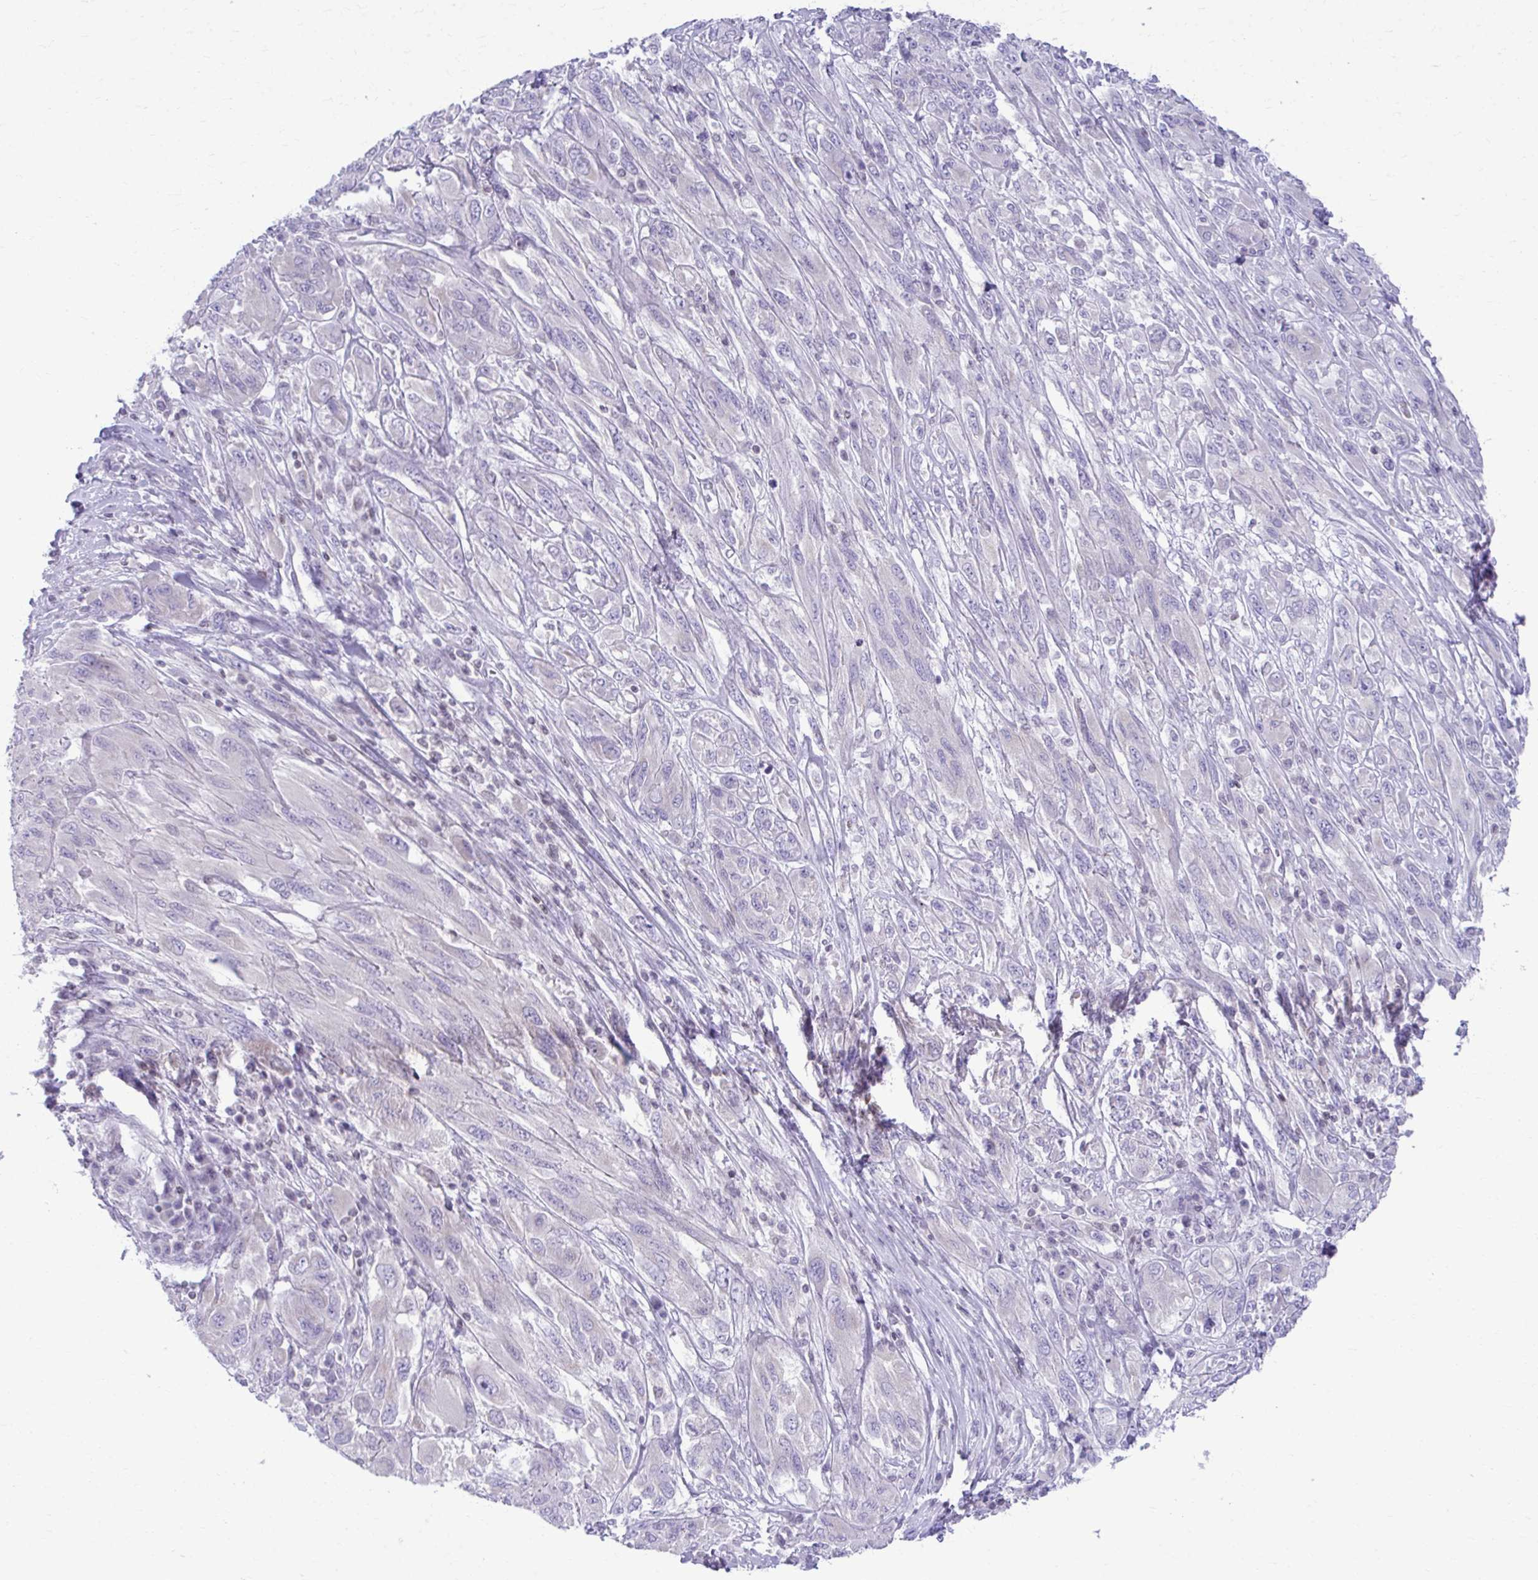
{"staining": {"intensity": "negative", "quantity": "none", "location": "none"}, "tissue": "melanoma", "cell_type": "Tumor cells", "image_type": "cancer", "snomed": [{"axis": "morphology", "description": "Malignant melanoma, NOS"}, {"axis": "topography", "description": "Skin"}], "caption": "IHC image of melanoma stained for a protein (brown), which demonstrates no positivity in tumor cells.", "gene": "OR7A5", "patient": {"sex": "female", "age": 91}}